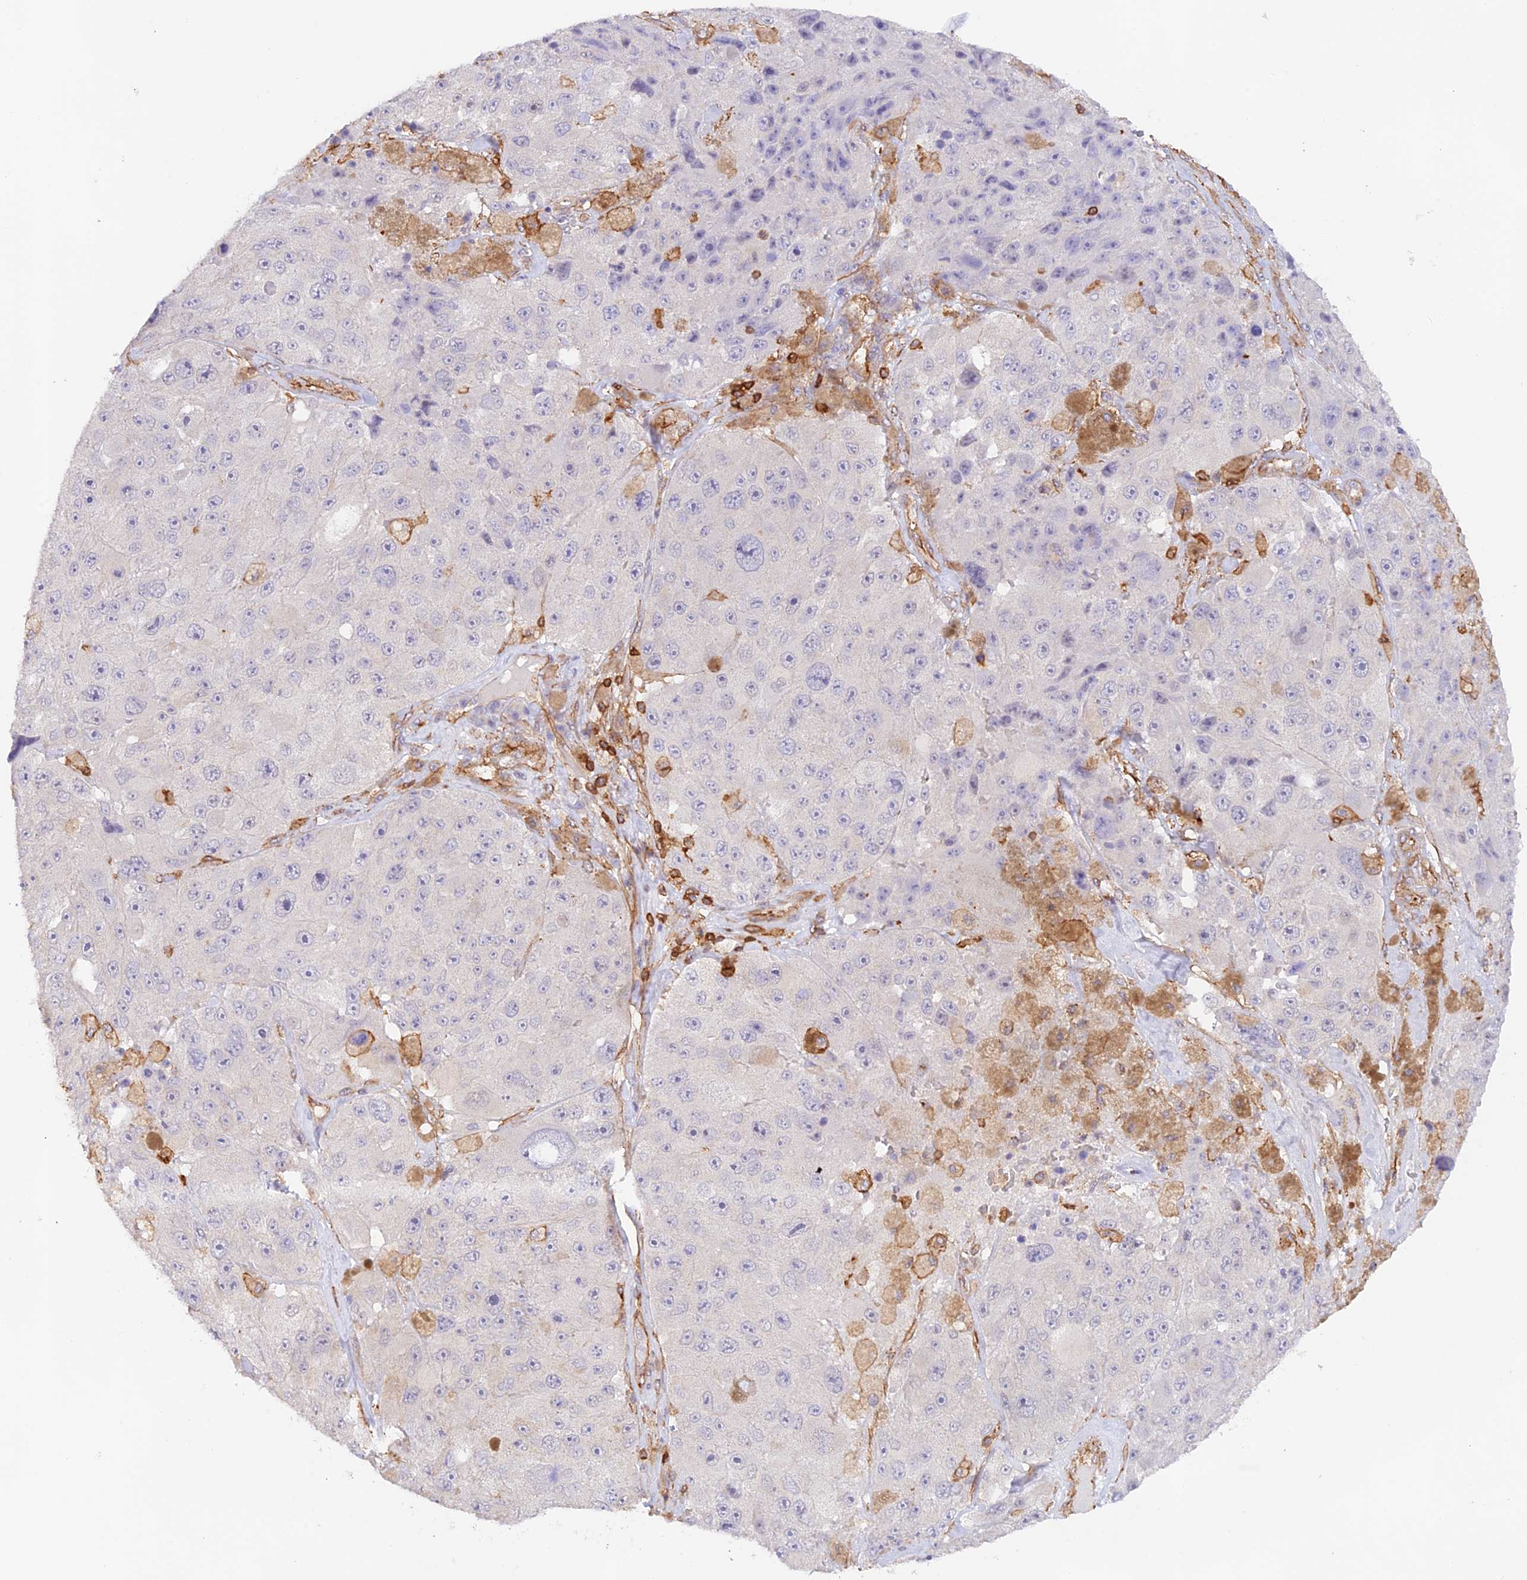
{"staining": {"intensity": "negative", "quantity": "none", "location": "none"}, "tissue": "melanoma", "cell_type": "Tumor cells", "image_type": "cancer", "snomed": [{"axis": "morphology", "description": "Malignant melanoma, Metastatic site"}, {"axis": "topography", "description": "Lymph node"}], "caption": "This is an IHC image of human malignant melanoma (metastatic site). There is no staining in tumor cells.", "gene": "DENND1C", "patient": {"sex": "male", "age": 62}}